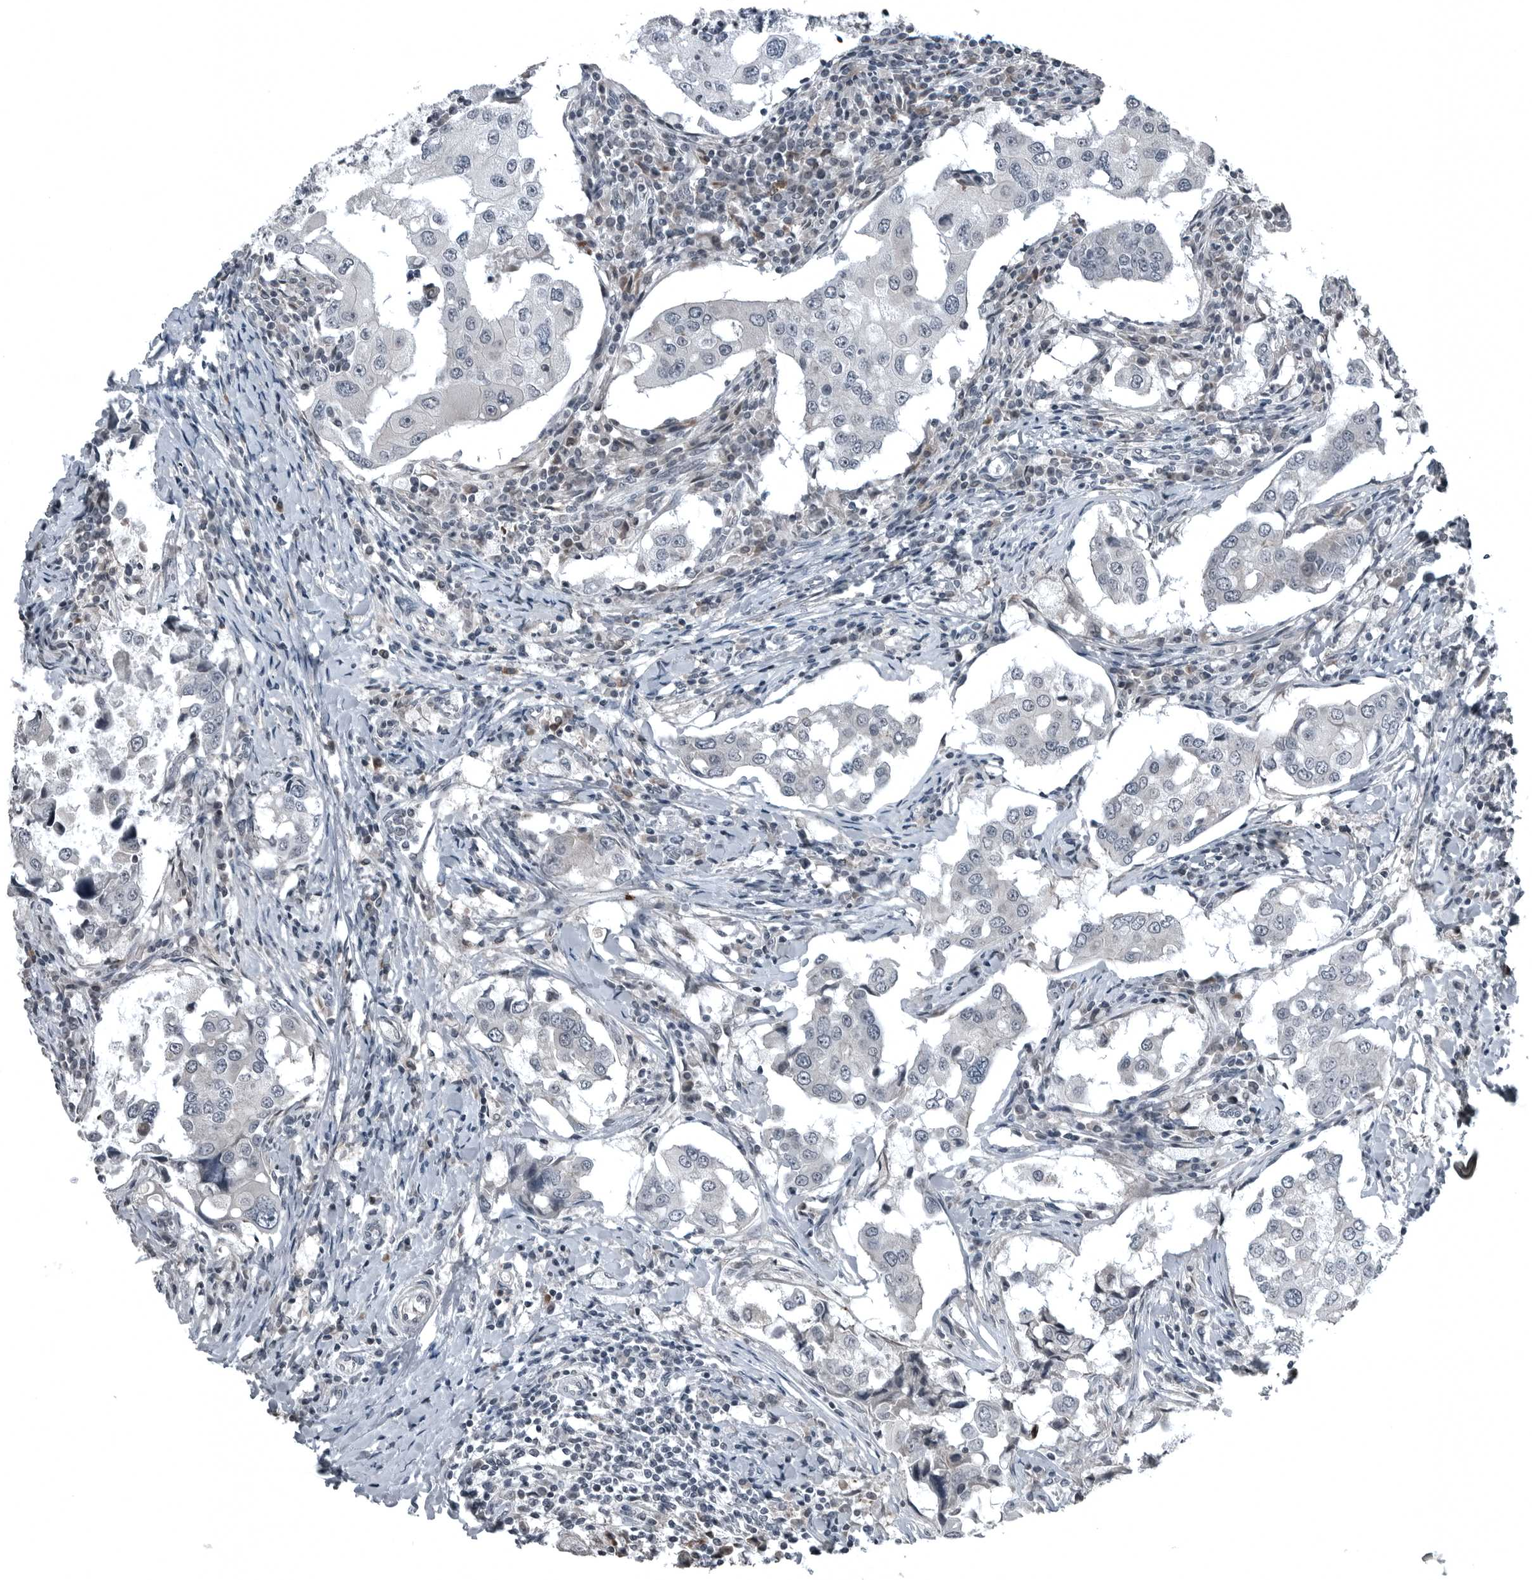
{"staining": {"intensity": "negative", "quantity": "none", "location": "none"}, "tissue": "breast cancer", "cell_type": "Tumor cells", "image_type": "cancer", "snomed": [{"axis": "morphology", "description": "Duct carcinoma"}, {"axis": "topography", "description": "Breast"}], "caption": "The IHC micrograph has no significant expression in tumor cells of breast cancer tissue. (Stains: DAB (3,3'-diaminobenzidine) immunohistochemistry (IHC) with hematoxylin counter stain, Microscopy: brightfield microscopy at high magnification).", "gene": "GAK", "patient": {"sex": "female", "age": 27}}